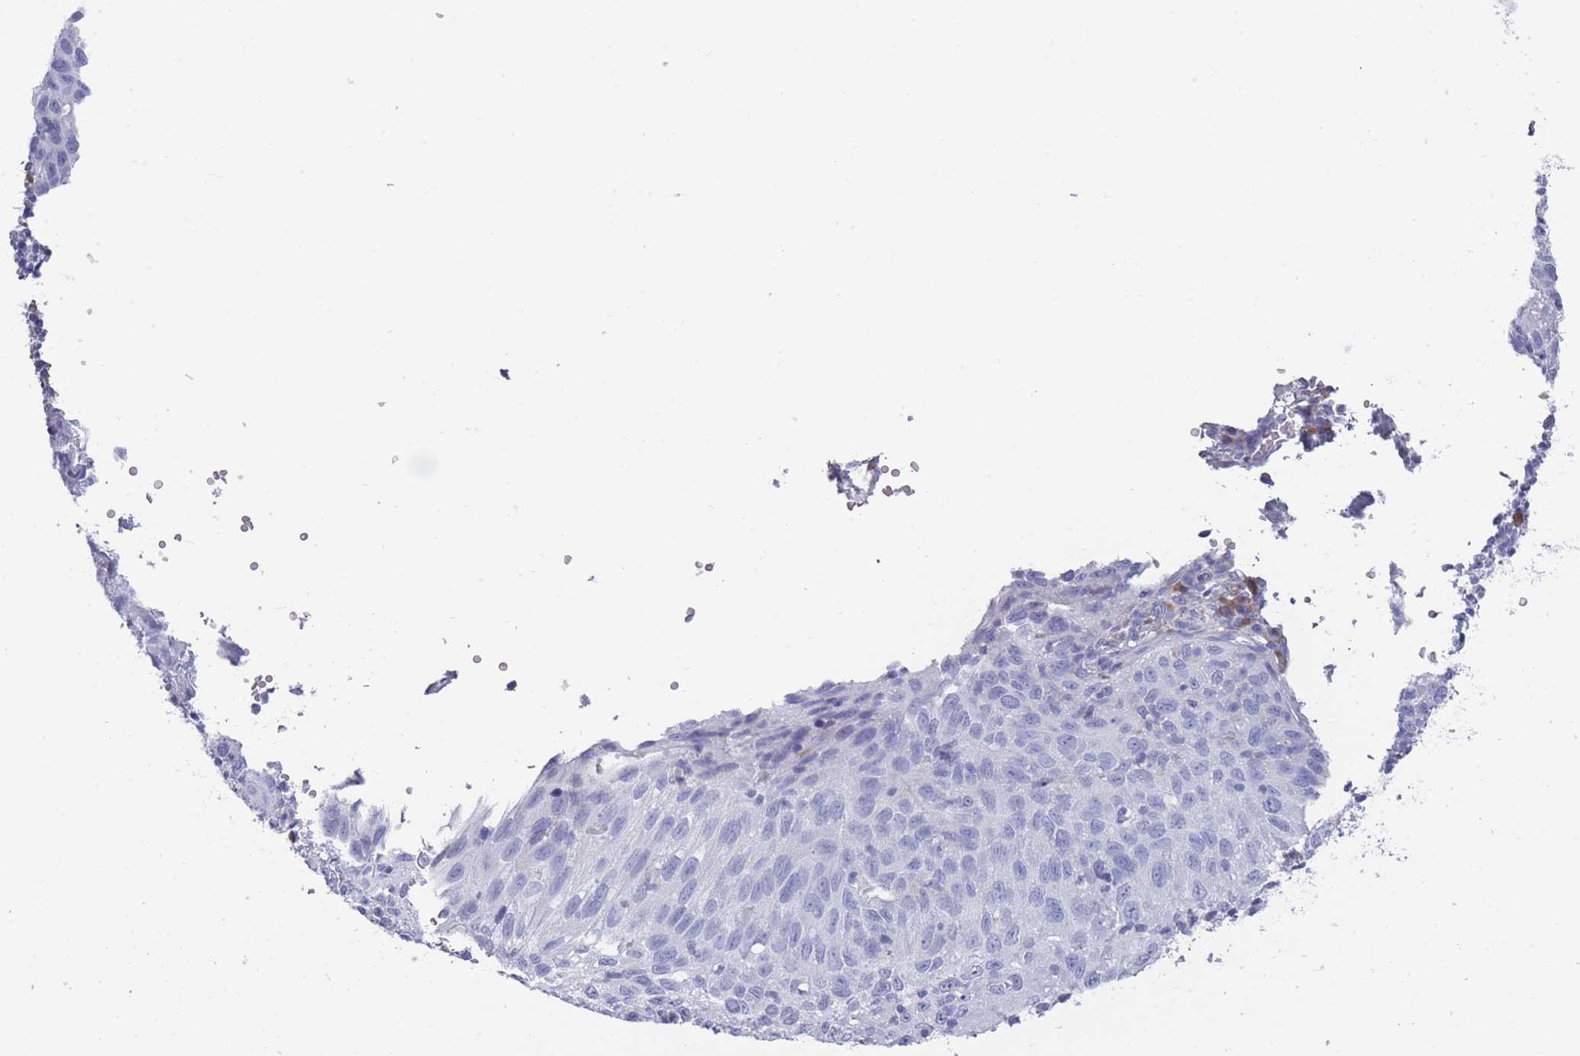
{"staining": {"intensity": "negative", "quantity": "none", "location": "none"}, "tissue": "cervical cancer", "cell_type": "Tumor cells", "image_type": "cancer", "snomed": [{"axis": "morphology", "description": "Squamous cell carcinoma, NOS"}, {"axis": "topography", "description": "Cervix"}], "caption": "The immunohistochemistry micrograph has no significant expression in tumor cells of cervical cancer (squamous cell carcinoma) tissue. The staining was performed using DAB (3,3'-diaminobenzidine) to visualize the protein expression in brown, while the nuclei were stained in blue with hematoxylin (Magnification: 20x).", "gene": "ST8SIA5", "patient": {"sex": "female", "age": 30}}